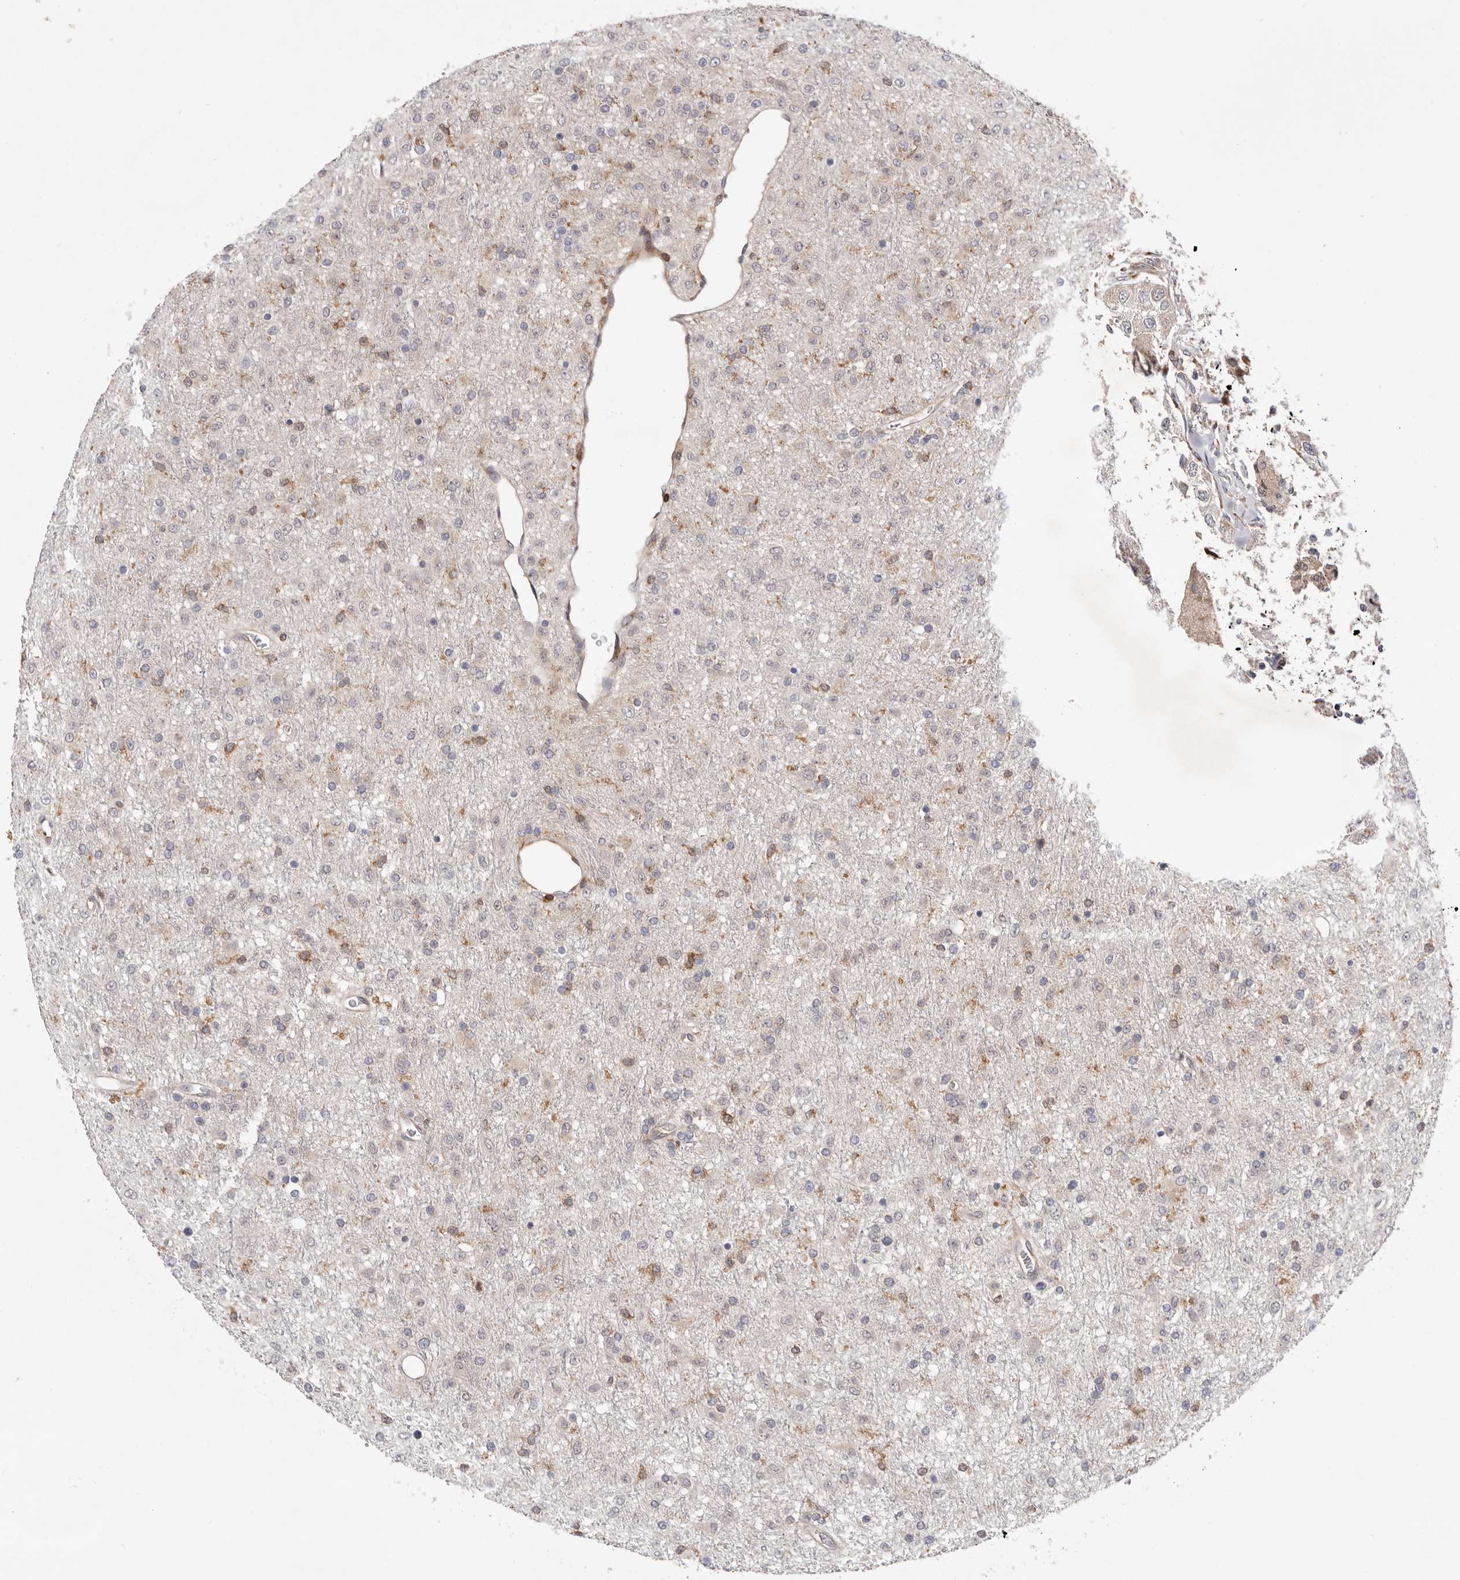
{"staining": {"intensity": "moderate", "quantity": "<25%", "location": "cytoplasmic/membranous"}, "tissue": "glioma", "cell_type": "Tumor cells", "image_type": "cancer", "snomed": [{"axis": "morphology", "description": "Glioma, malignant, Low grade"}, {"axis": "topography", "description": "Brain"}], "caption": "The immunohistochemical stain labels moderate cytoplasmic/membranous expression in tumor cells of glioma tissue. Using DAB (3,3'-diaminobenzidine) (brown) and hematoxylin (blue) stains, captured at high magnification using brightfield microscopy.", "gene": "RNF213", "patient": {"sex": "male", "age": 65}}